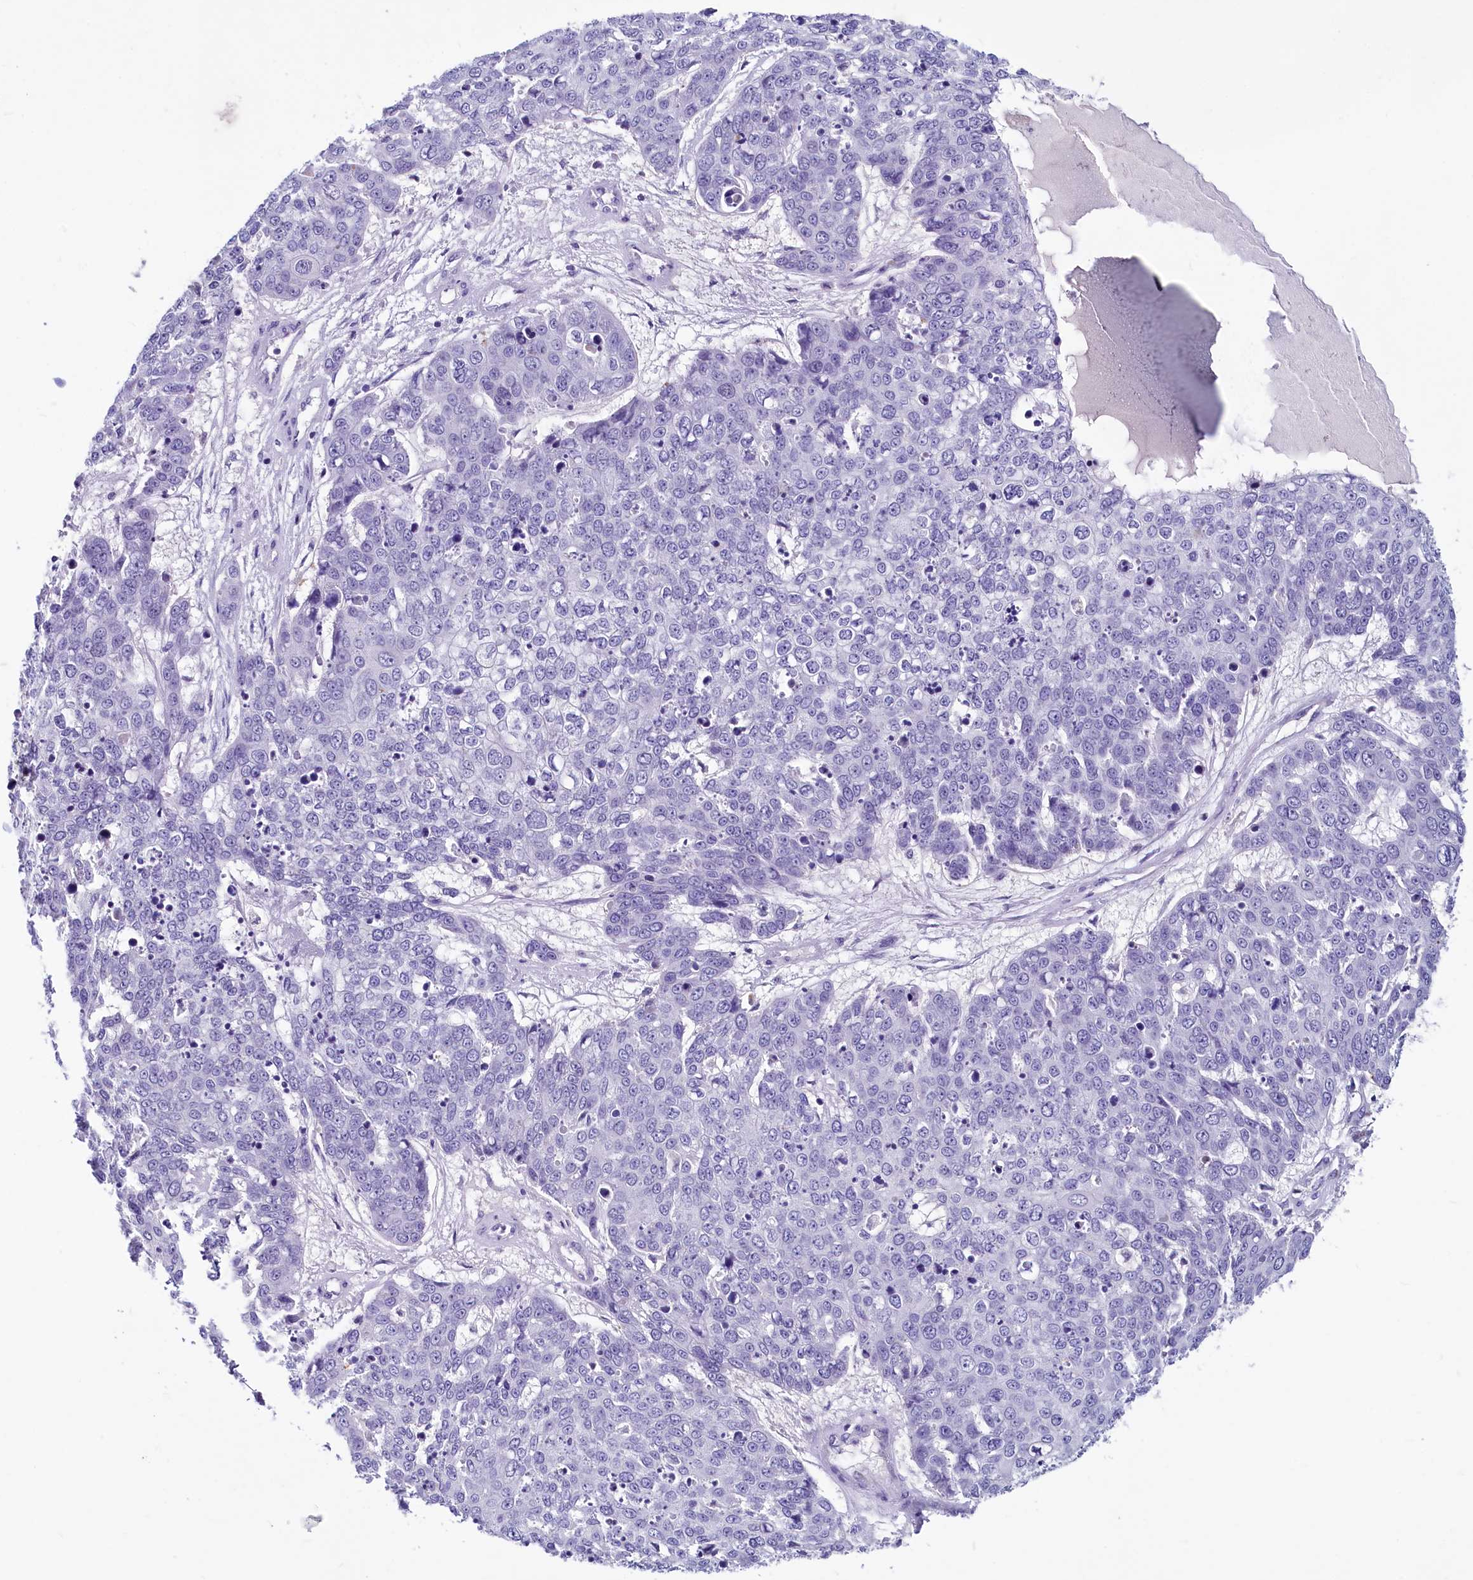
{"staining": {"intensity": "negative", "quantity": "none", "location": "none"}, "tissue": "skin cancer", "cell_type": "Tumor cells", "image_type": "cancer", "snomed": [{"axis": "morphology", "description": "Squamous cell carcinoma, NOS"}, {"axis": "topography", "description": "Skin"}], "caption": "Immunohistochemistry (IHC) micrograph of neoplastic tissue: skin cancer stained with DAB demonstrates no significant protein expression in tumor cells.", "gene": "INSC", "patient": {"sex": "male", "age": 71}}